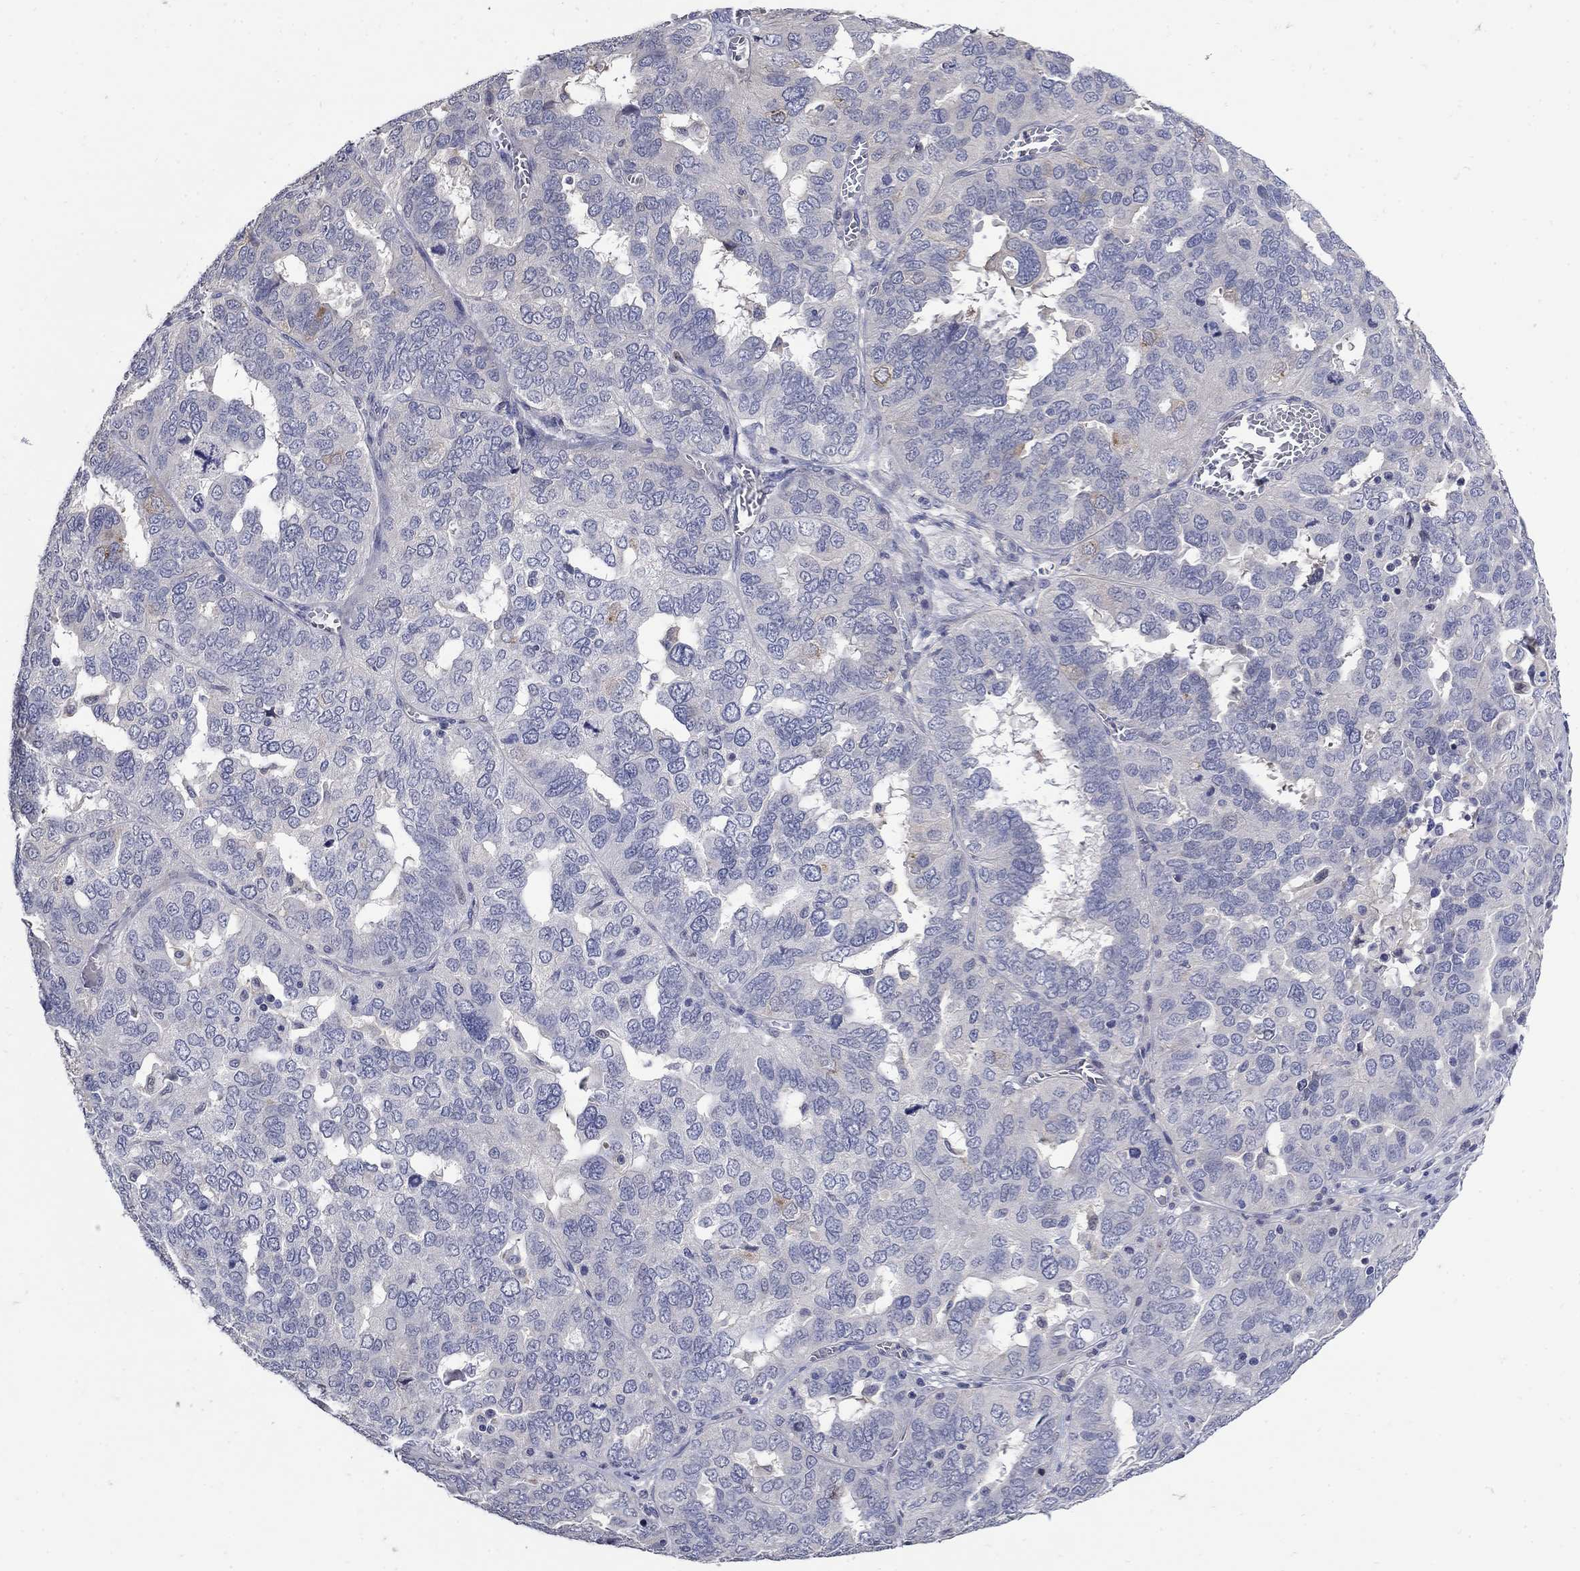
{"staining": {"intensity": "negative", "quantity": "none", "location": "none"}, "tissue": "ovarian cancer", "cell_type": "Tumor cells", "image_type": "cancer", "snomed": [{"axis": "morphology", "description": "Carcinoma, endometroid"}, {"axis": "topography", "description": "Soft tissue"}, {"axis": "topography", "description": "Ovary"}], "caption": "A photomicrograph of human ovarian cancer is negative for staining in tumor cells. (Immunohistochemistry (ihc), brightfield microscopy, high magnification).", "gene": "CETN1", "patient": {"sex": "female", "age": 52}}